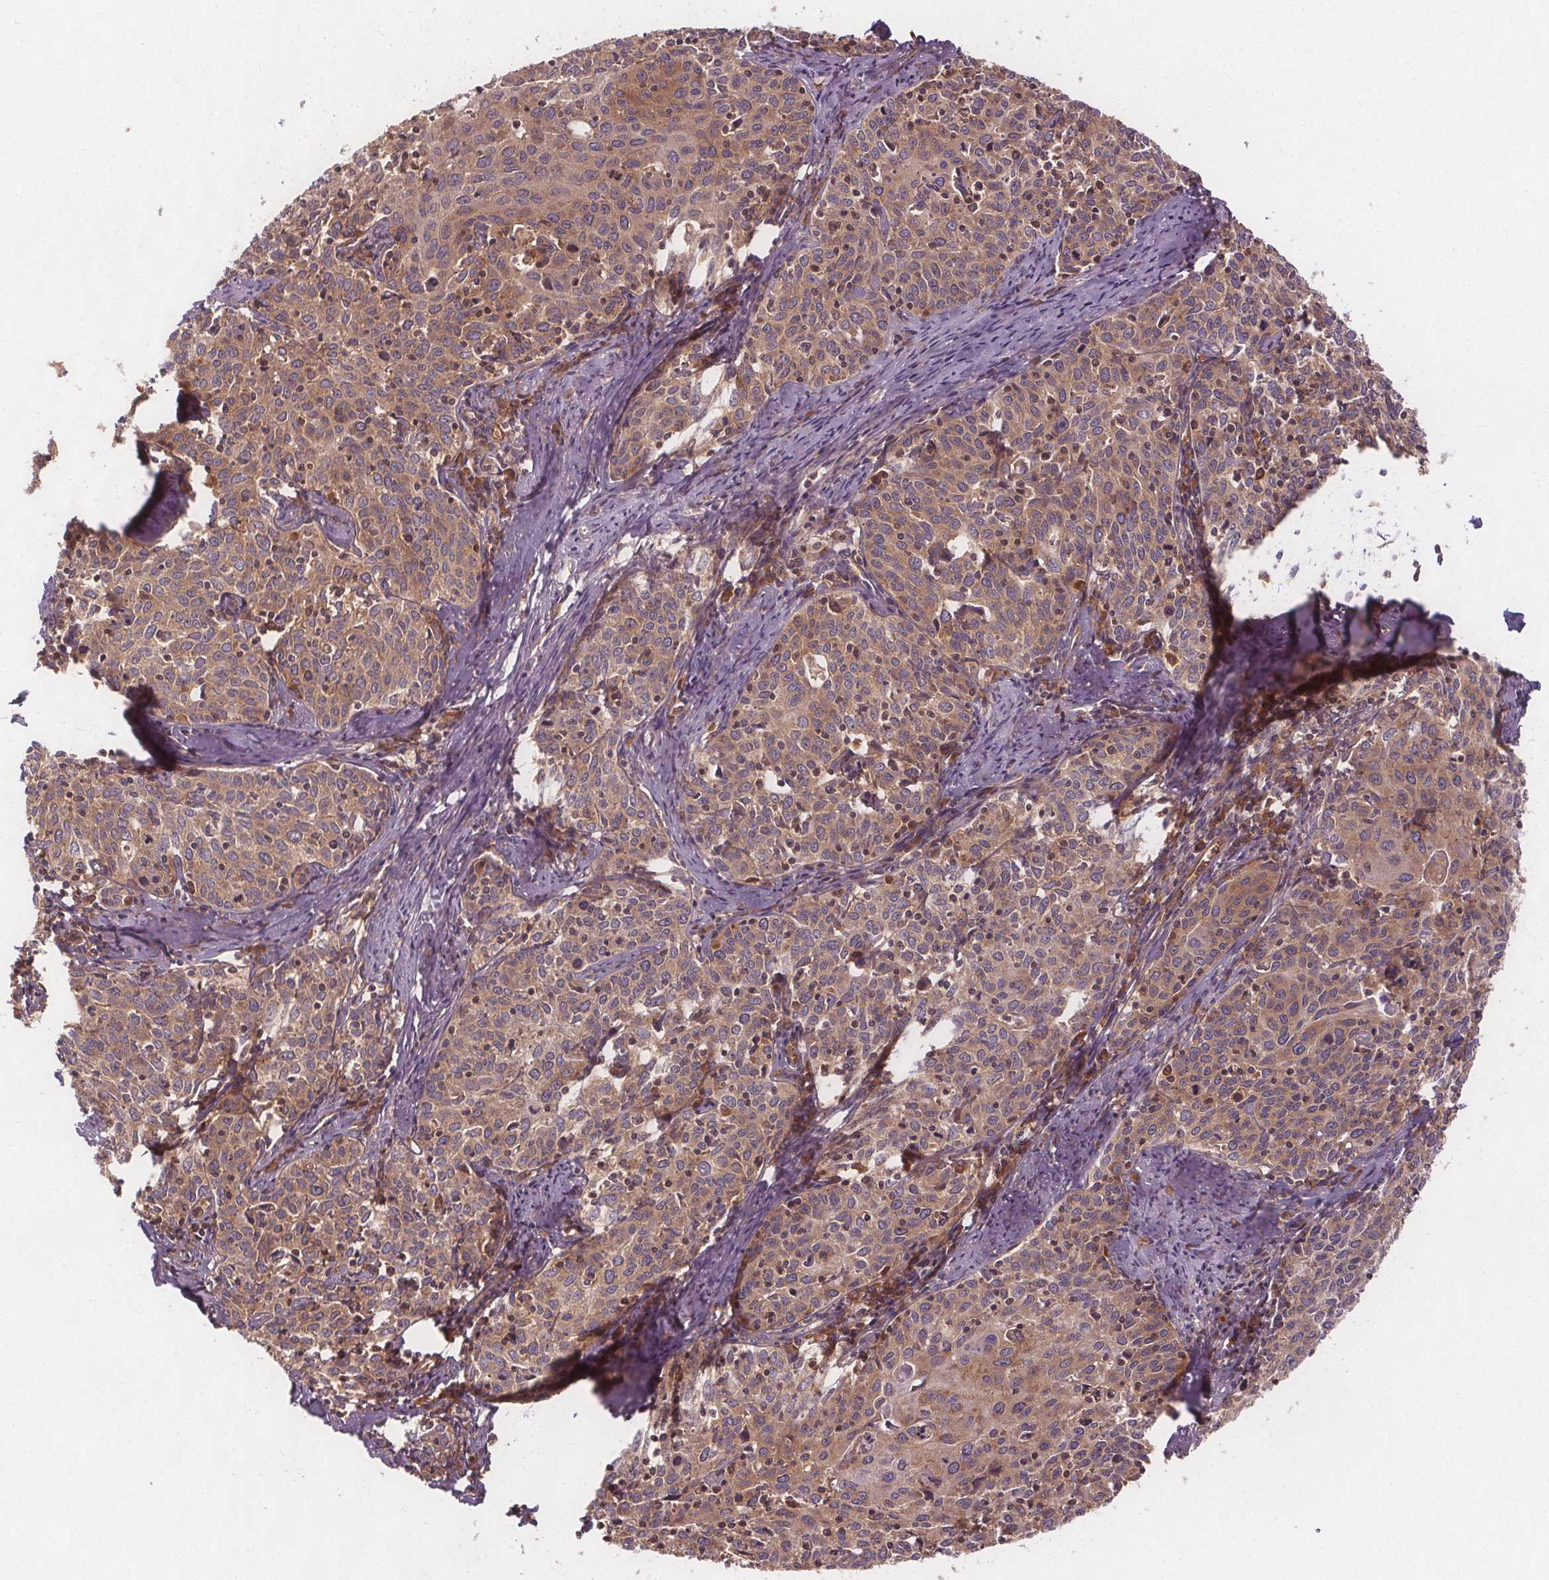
{"staining": {"intensity": "moderate", "quantity": ">75%", "location": "cytoplasmic/membranous"}, "tissue": "cervical cancer", "cell_type": "Tumor cells", "image_type": "cancer", "snomed": [{"axis": "morphology", "description": "Squamous cell carcinoma, NOS"}, {"axis": "topography", "description": "Cervix"}], "caption": "This histopathology image demonstrates immunohistochemistry staining of human cervical squamous cell carcinoma, with medium moderate cytoplasmic/membranous expression in approximately >75% of tumor cells.", "gene": "EIF3D", "patient": {"sex": "female", "age": 62}}